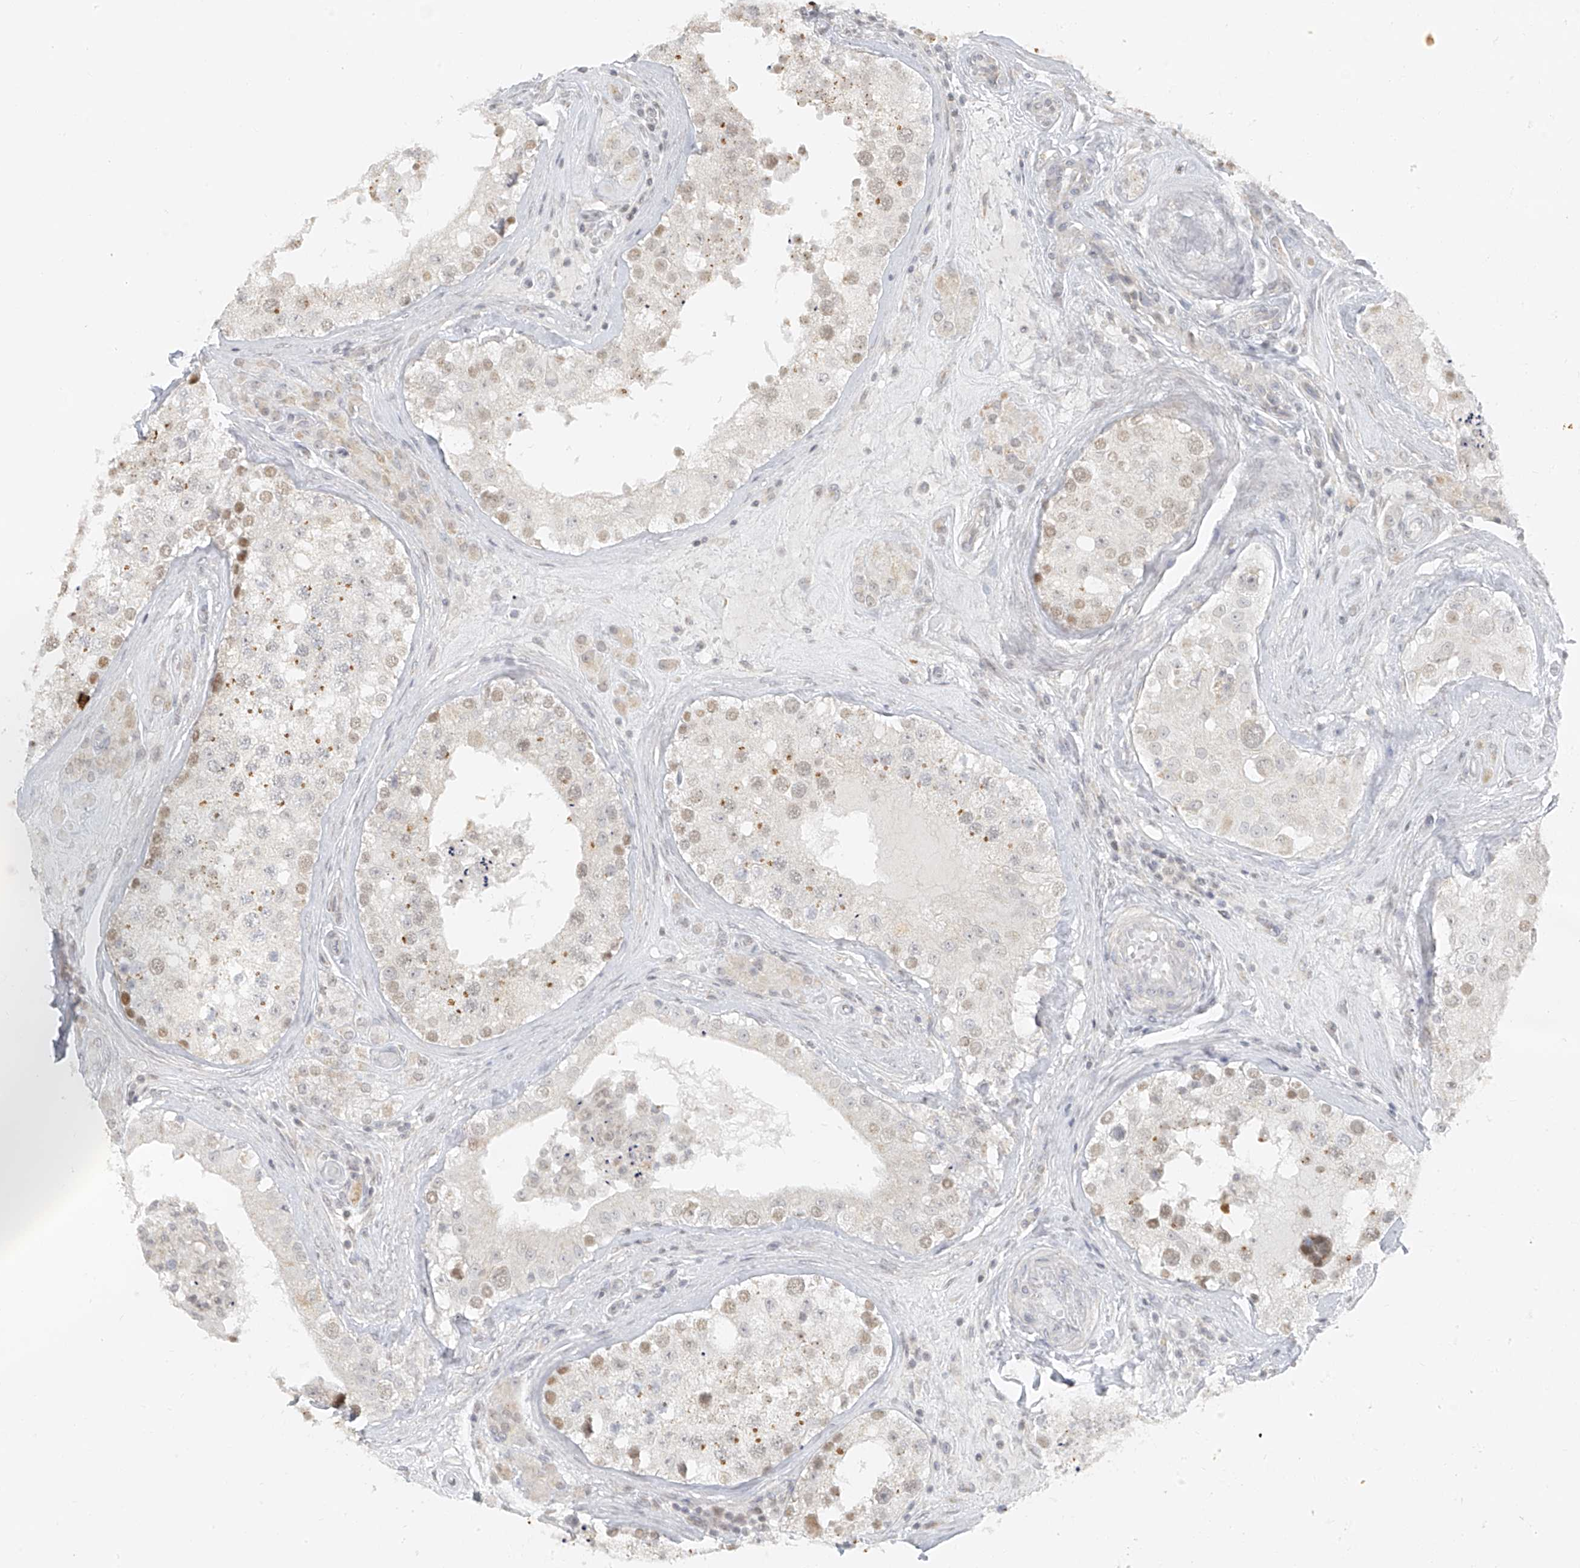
{"staining": {"intensity": "moderate", "quantity": "<25%", "location": "cytoplasmic/membranous,nuclear"}, "tissue": "testis", "cell_type": "Cells in seminiferous ducts", "image_type": "normal", "snomed": [{"axis": "morphology", "description": "Normal tissue, NOS"}, {"axis": "topography", "description": "Testis"}], "caption": "Approximately <25% of cells in seminiferous ducts in normal testis exhibit moderate cytoplasmic/membranous,nuclear protein positivity as visualized by brown immunohistochemical staining.", "gene": "DYRK1B", "patient": {"sex": "male", "age": 46}}